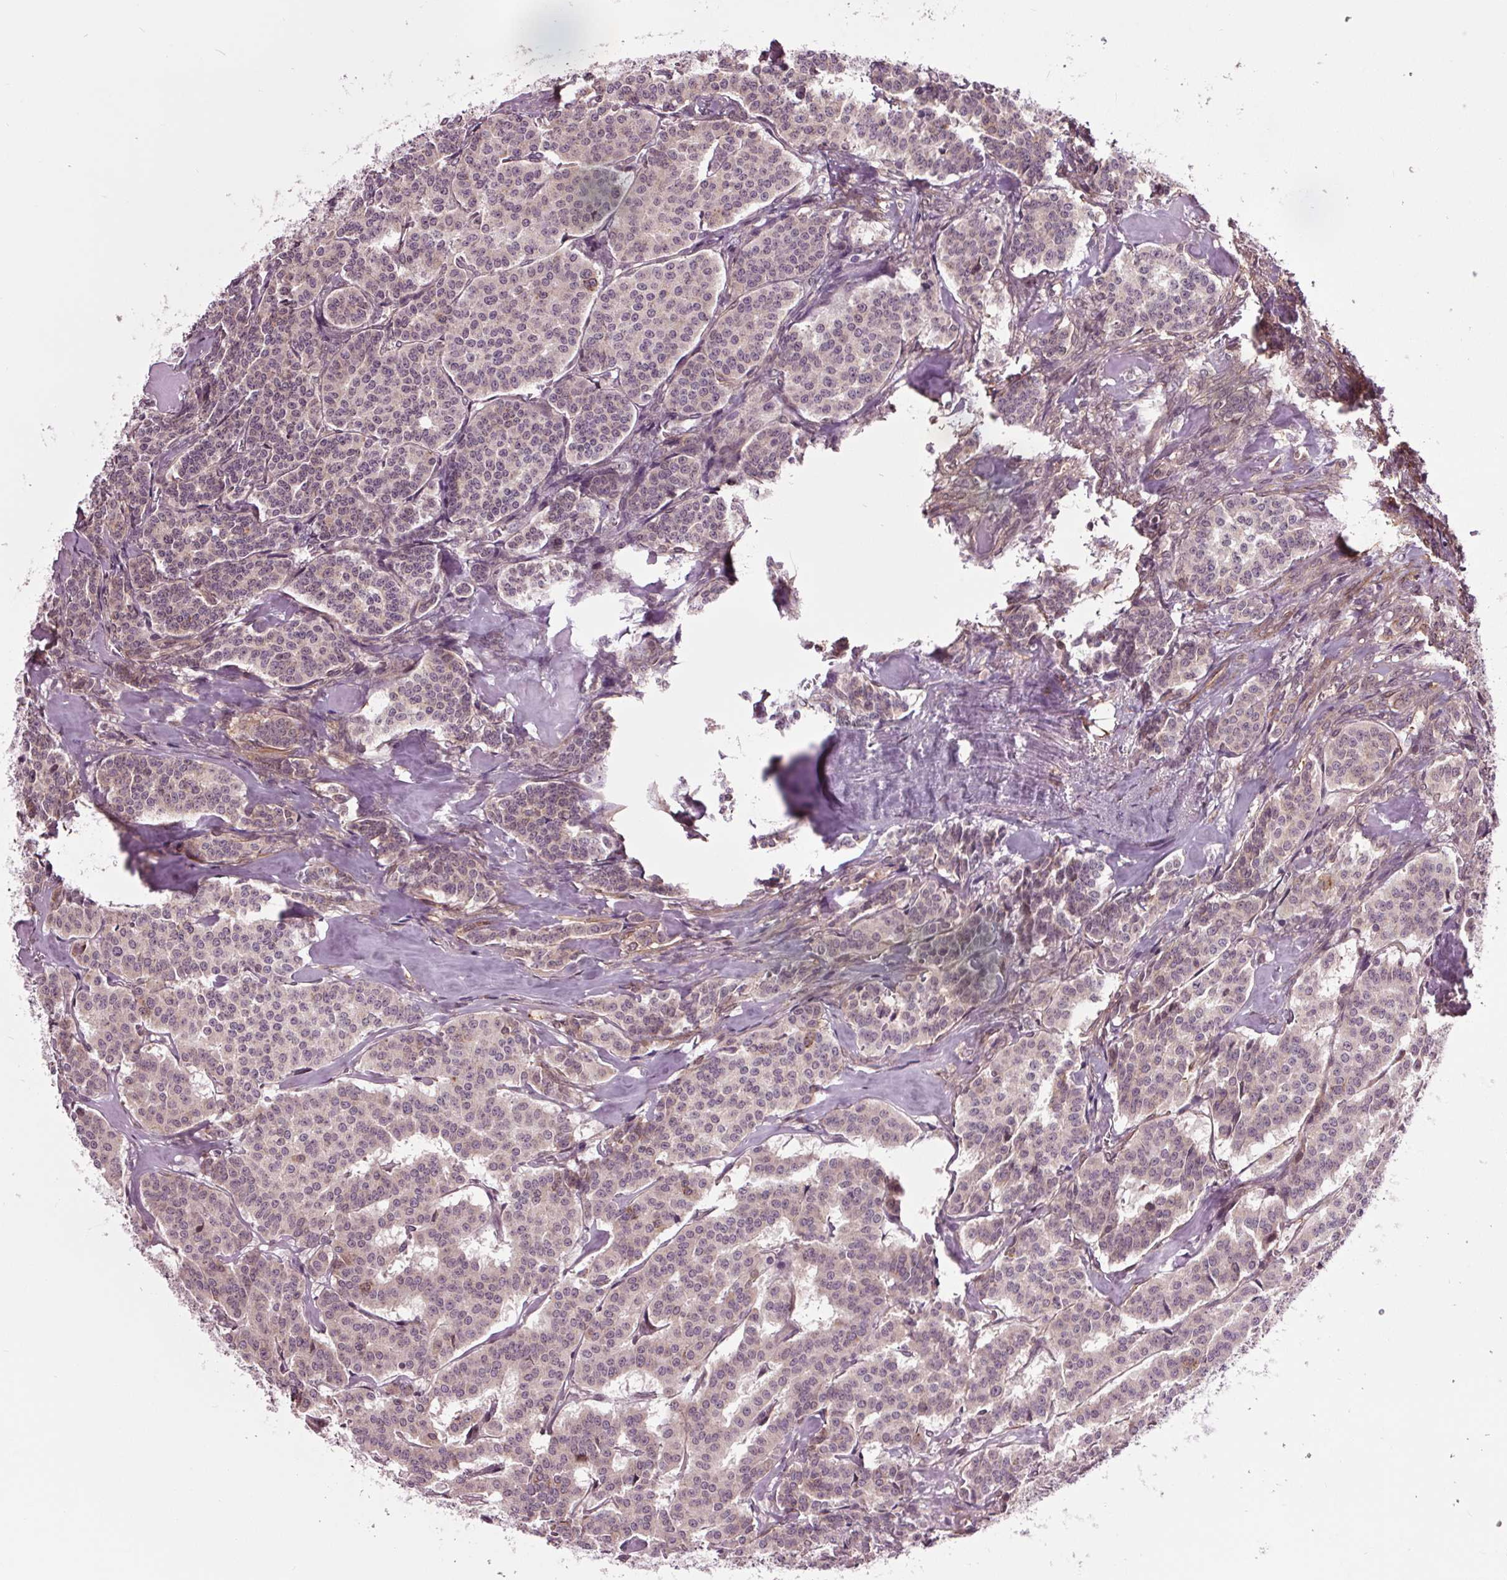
{"staining": {"intensity": "negative", "quantity": "none", "location": "none"}, "tissue": "carcinoid", "cell_type": "Tumor cells", "image_type": "cancer", "snomed": [{"axis": "morphology", "description": "Carcinoid, malignant, NOS"}, {"axis": "topography", "description": "Lung"}], "caption": "IHC of malignant carcinoid reveals no positivity in tumor cells. (DAB immunohistochemistry visualized using brightfield microscopy, high magnification).", "gene": "HAUS5", "patient": {"sex": "female", "age": 46}}